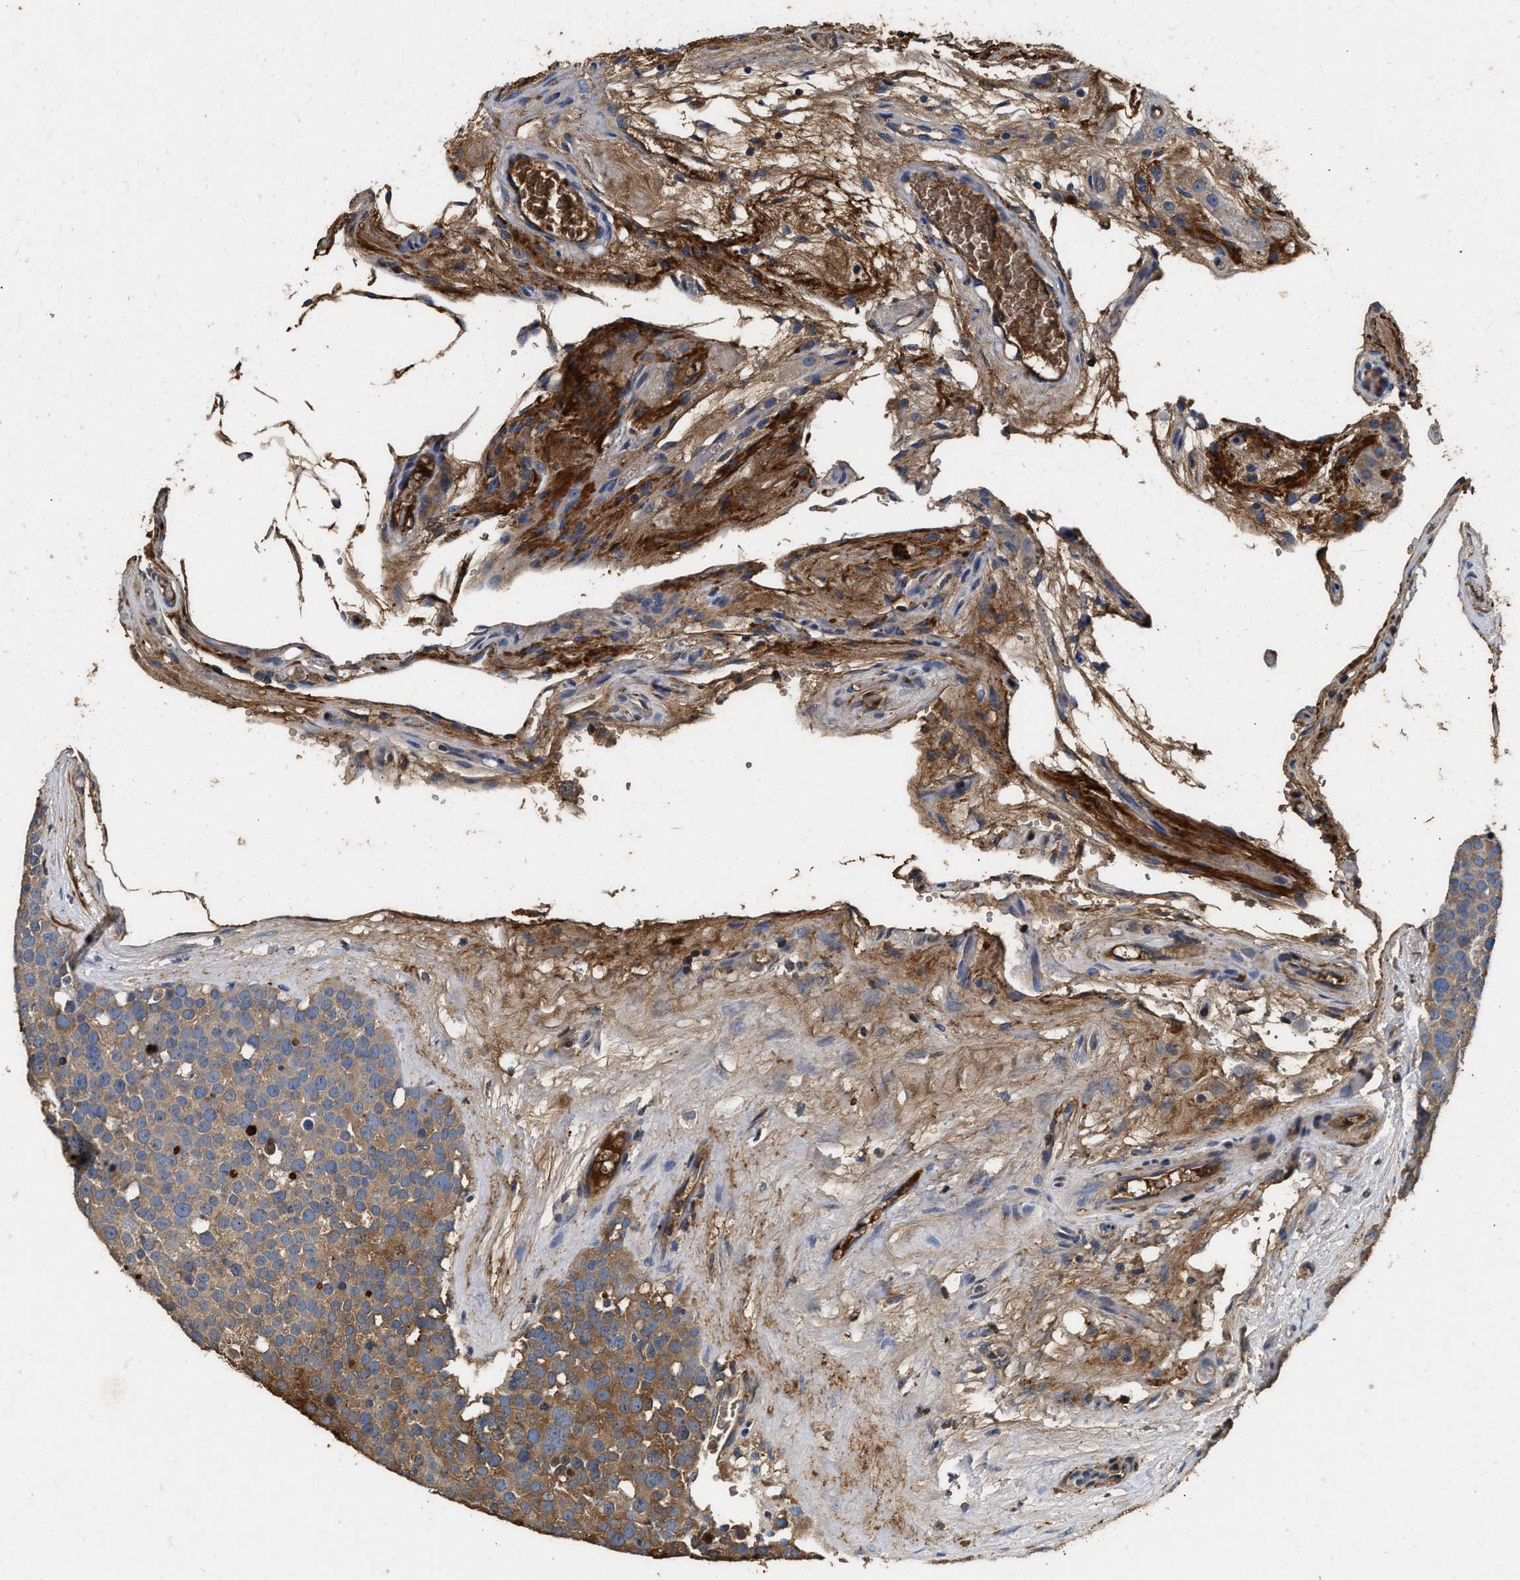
{"staining": {"intensity": "moderate", "quantity": ">75%", "location": "cytoplasmic/membranous"}, "tissue": "testis cancer", "cell_type": "Tumor cells", "image_type": "cancer", "snomed": [{"axis": "morphology", "description": "Seminoma, NOS"}, {"axis": "topography", "description": "Testis"}], "caption": "DAB (3,3'-diaminobenzidine) immunohistochemical staining of testis cancer reveals moderate cytoplasmic/membranous protein positivity in about >75% of tumor cells.", "gene": "C3", "patient": {"sex": "male", "age": 71}}